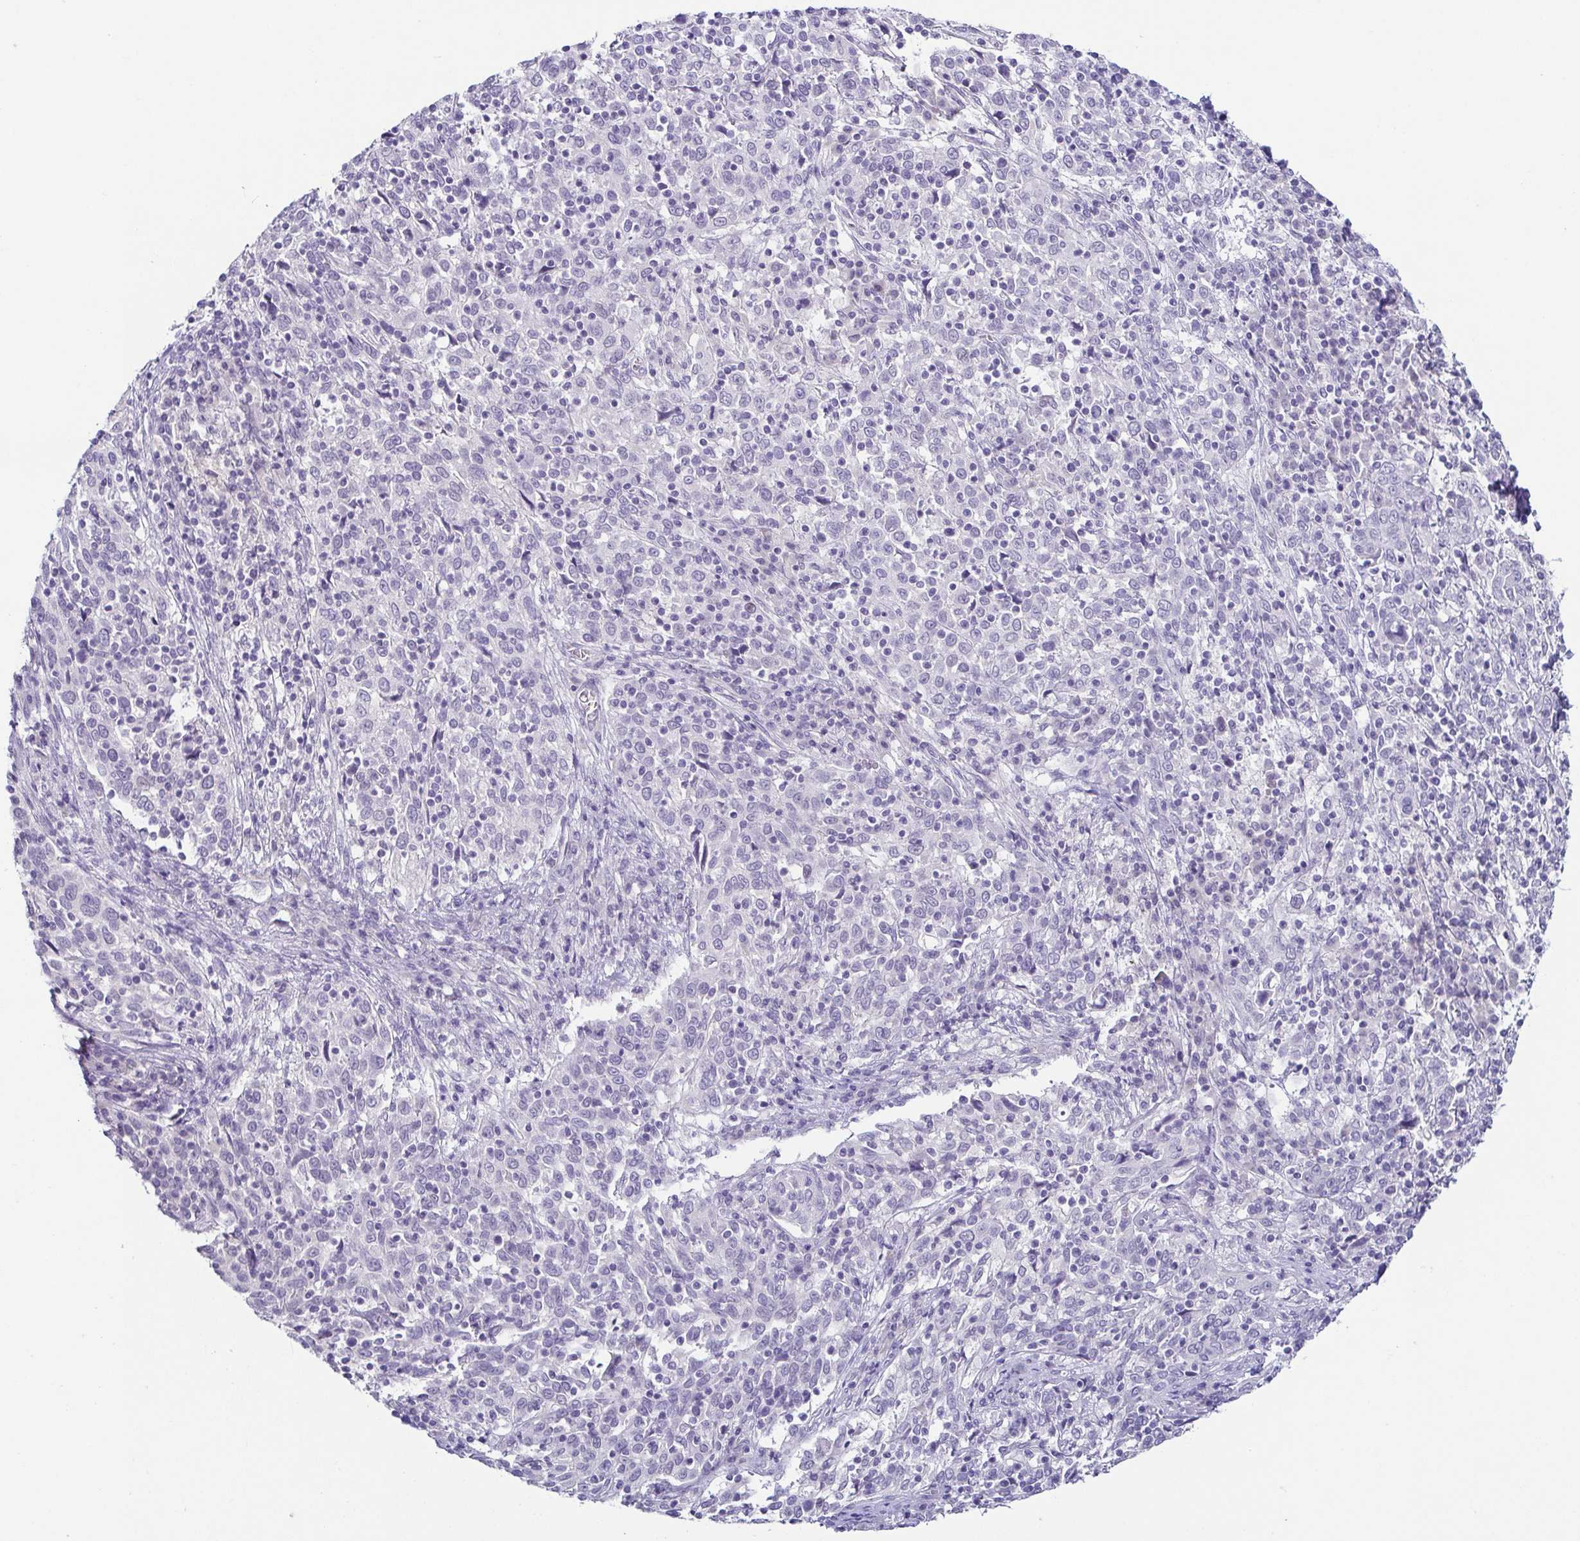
{"staining": {"intensity": "negative", "quantity": "none", "location": "none"}, "tissue": "cervical cancer", "cell_type": "Tumor cells", "image_type": "cancer", "snomed": [{"axis": "morphology", "description": "Squamous cell carcinoma, NOS"}, {"axis": "topography", "description": "Cervix"}], "caption": "IHC image of neoplastic tissue: human cervical cancer stained with DAB (3,3'-diaminobenzidine) reveals no significant protein staining in tumor cells.", "gene": "TP73", "patient": {"sex": "female", "age": 46}}